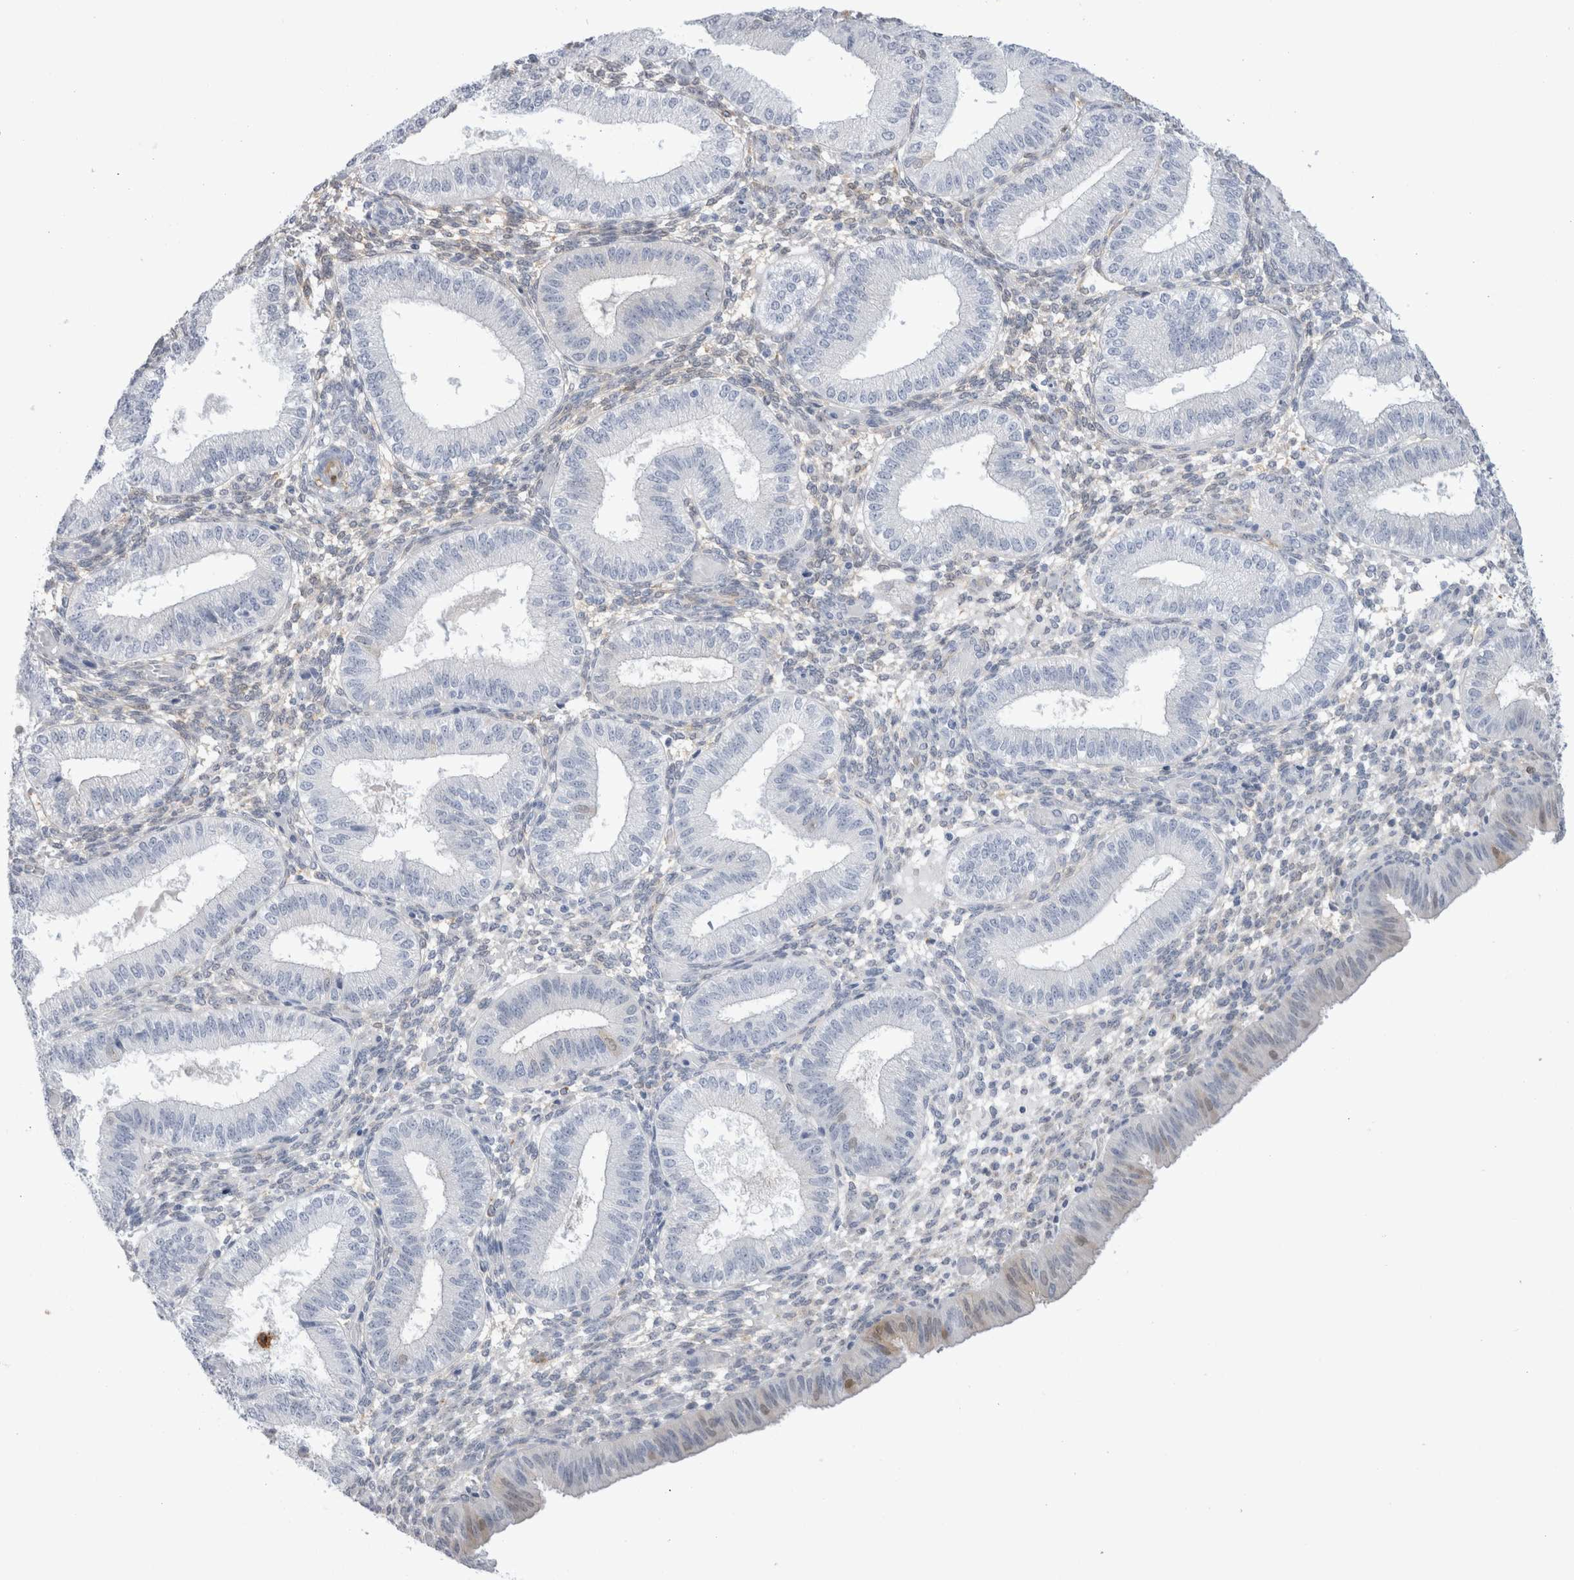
{"staining": {"intensity": "moderate", "quantity": "<25%", "location": "cytoplasmic/membranous"}, "tissue": "endometrium", "cell_type": "Cells in endometrial stroma", "image_type": "normal", "snomed": [{"axis": "morphology", "description": "Normal tissue, NOS"}, {"axis": "topography", "description": "Endometrium"}], "caption": "Moderate cytoplasmic/membranous staining for a protein is seen in approximately <25% of cells in endometrial stroma of benign endometrium using IHC.", "gene": "NAPEPLD", "patient": {"sex": "female", "age": 39}}